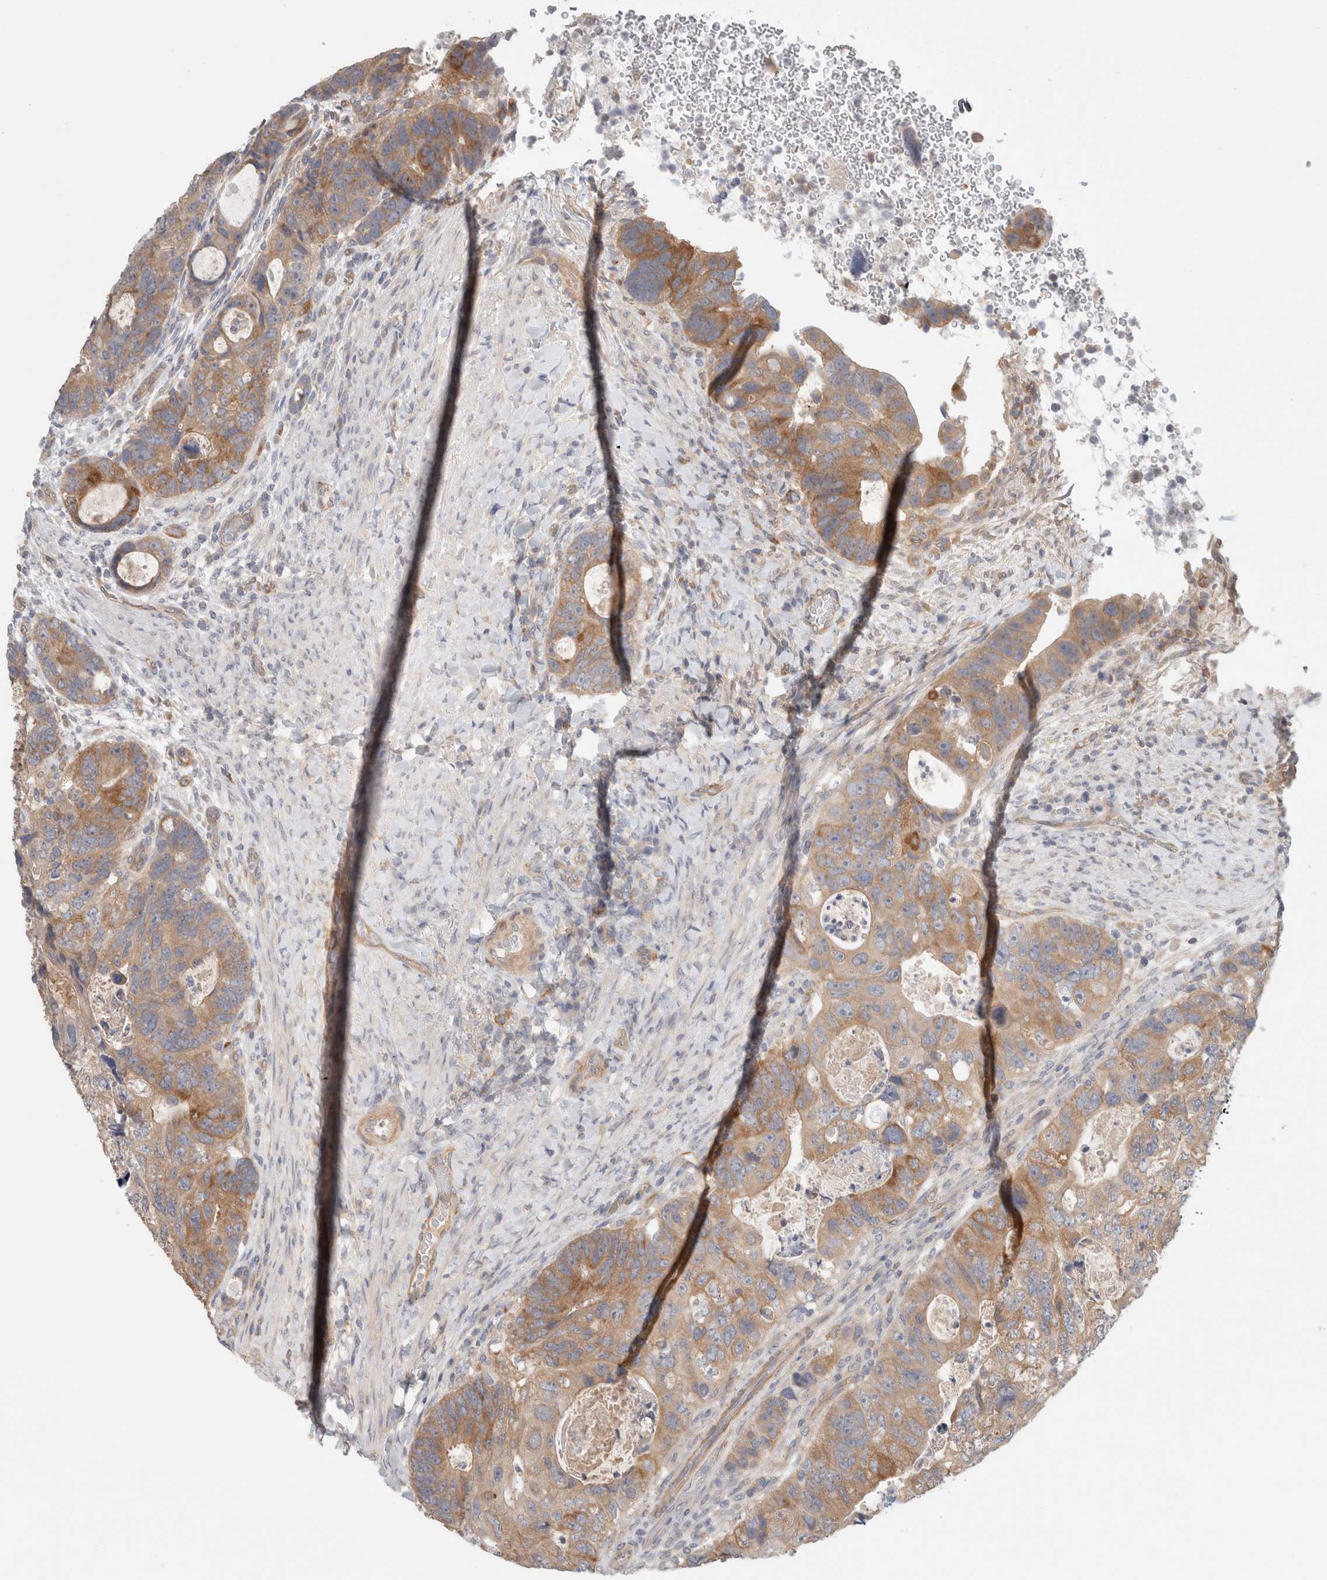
{"staining": {"intensity": "moderate", "quantity": ">75%", "location": "cytoplasmic/membranous"}, "tissue": "colorectal cancer", "cell_type": "Tumor cells", "image_type": "cancer", "snomed": [{"axis": "morphology", "description": "Adenocarcinoma, NOS"}, {"axis": "topography", "description": "Rectum"}], "caption": "There is medium levels of moderate cytoplasmic/membranous positivity in tumor cells of colorectal adenocarcinoma, as demonstrated by immunohistochemical staining (brown color).", "gene": "RASAL2", "patient": {"sex": "male", "age": 59}}